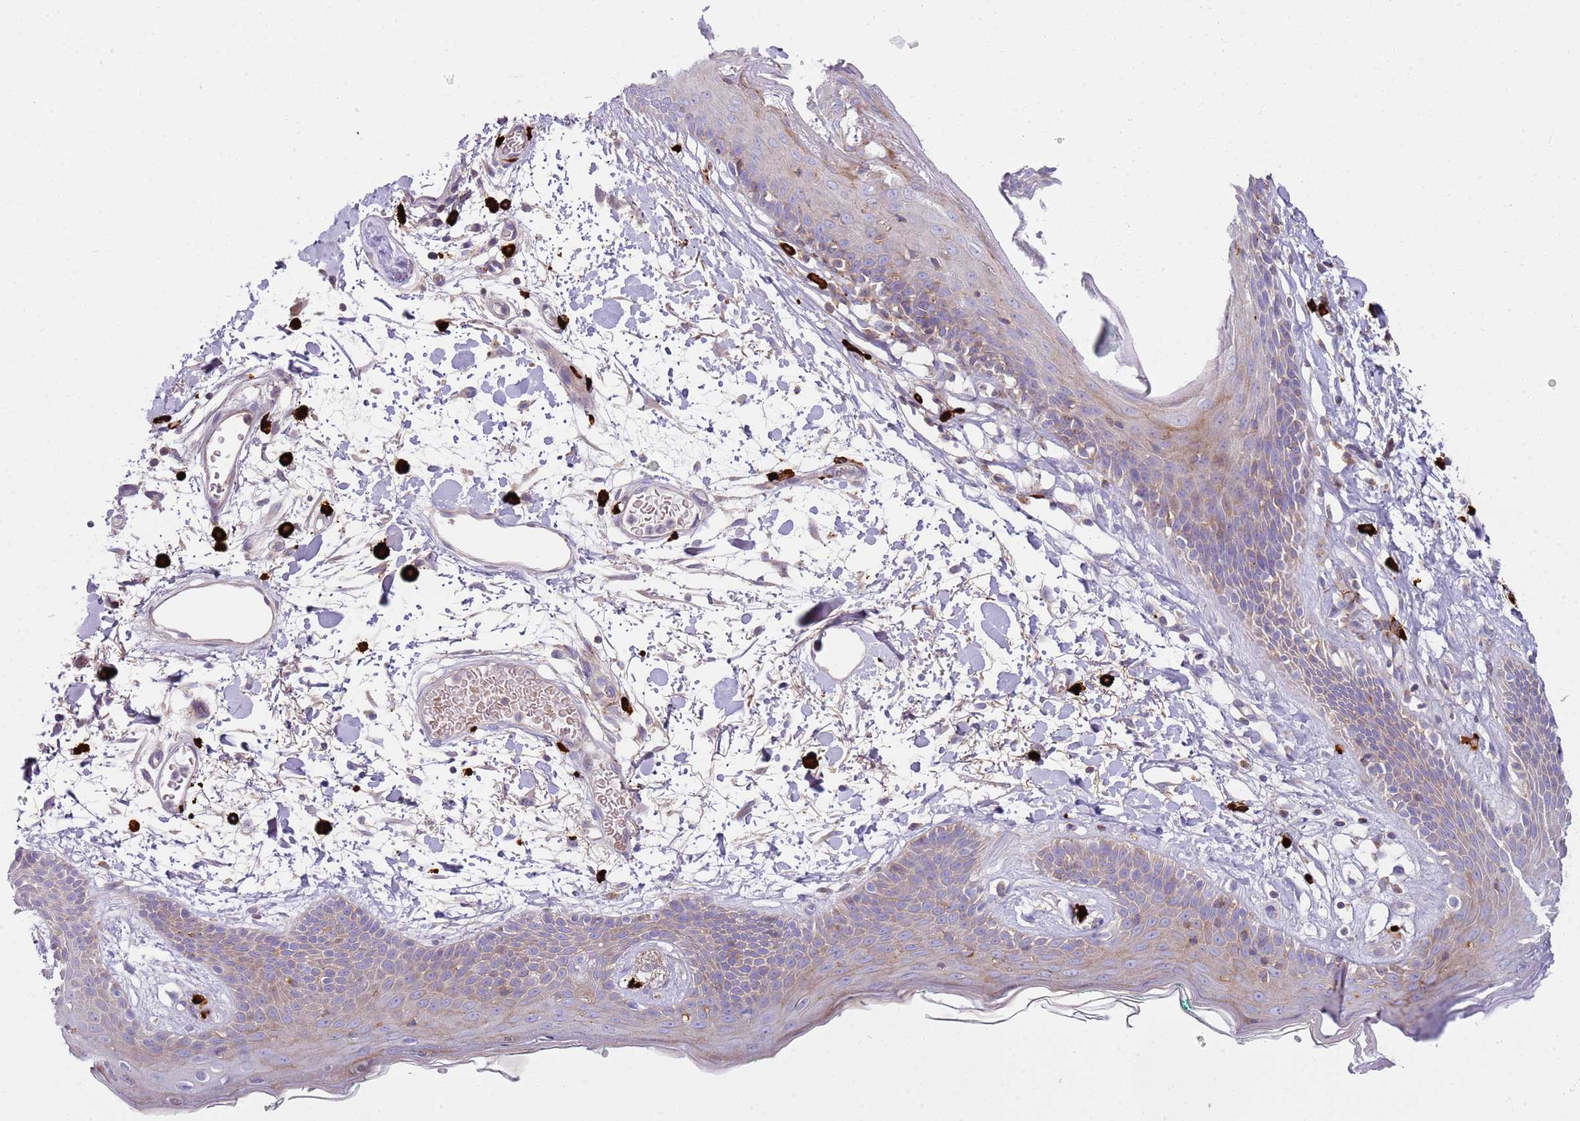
{"staining": {"intensity": "weak", "quantity": "<25%", "location": "cytoplasmic/membranous"}, "tissue": "skin", "cell_type": "Fibroblasts", "image_type": "normal", "snomed": [{"axis": "morphology", "description": "Normal tissue, NOS"}, {"axis": "topography", "description": "Skin"}], "caption": "Image shows no protein expression in fibroblasts of unremarkable skin. (Immunohistochemistry, brightfield microscopy, high magnification).", "gene": "FPR1", "patient": {"sex": "male", "age": 79}}